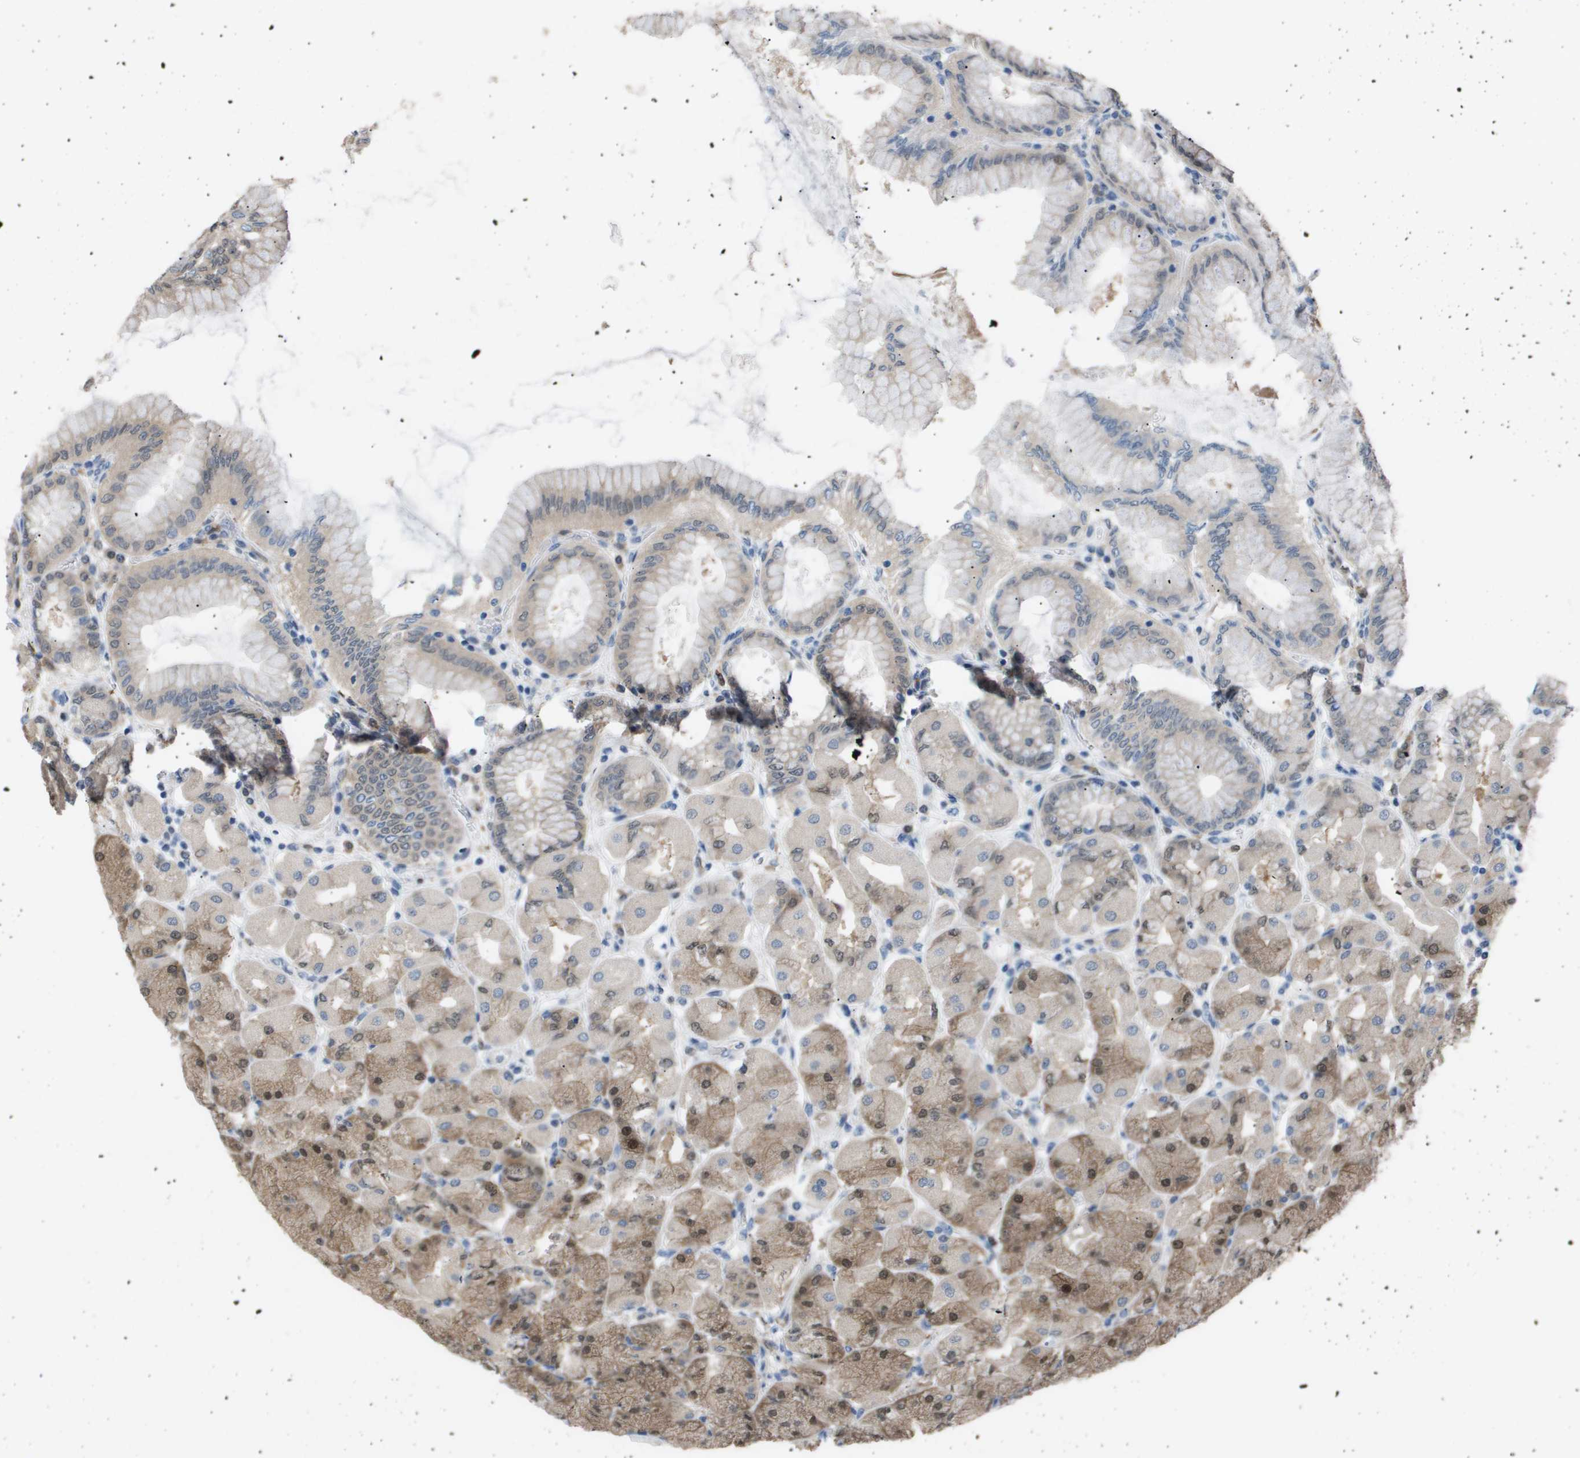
{"staining": {"intensity": "moderate", "quantity": "25%-75%", "location": "cytoplasmic/membranous,nuclear"}, "tissue": "stomach", "cell_type": "Glandular cells", "image_type": "normal", "snomed": [{"axis": "morphology", "description": "Normal tissue, NOS"}, {"axis": "topography", "description": "Stomach, upper"}], "caption": "A histopathology image showing moderate cytoplasmic/membranous,nuclear expression in approximately 25%-75% of glandular cells in benign stomach, as visualized by brown immunohistochemical staining.", "gene": "AKR1A1", "patient": {"sex": "female", "age": 56}}